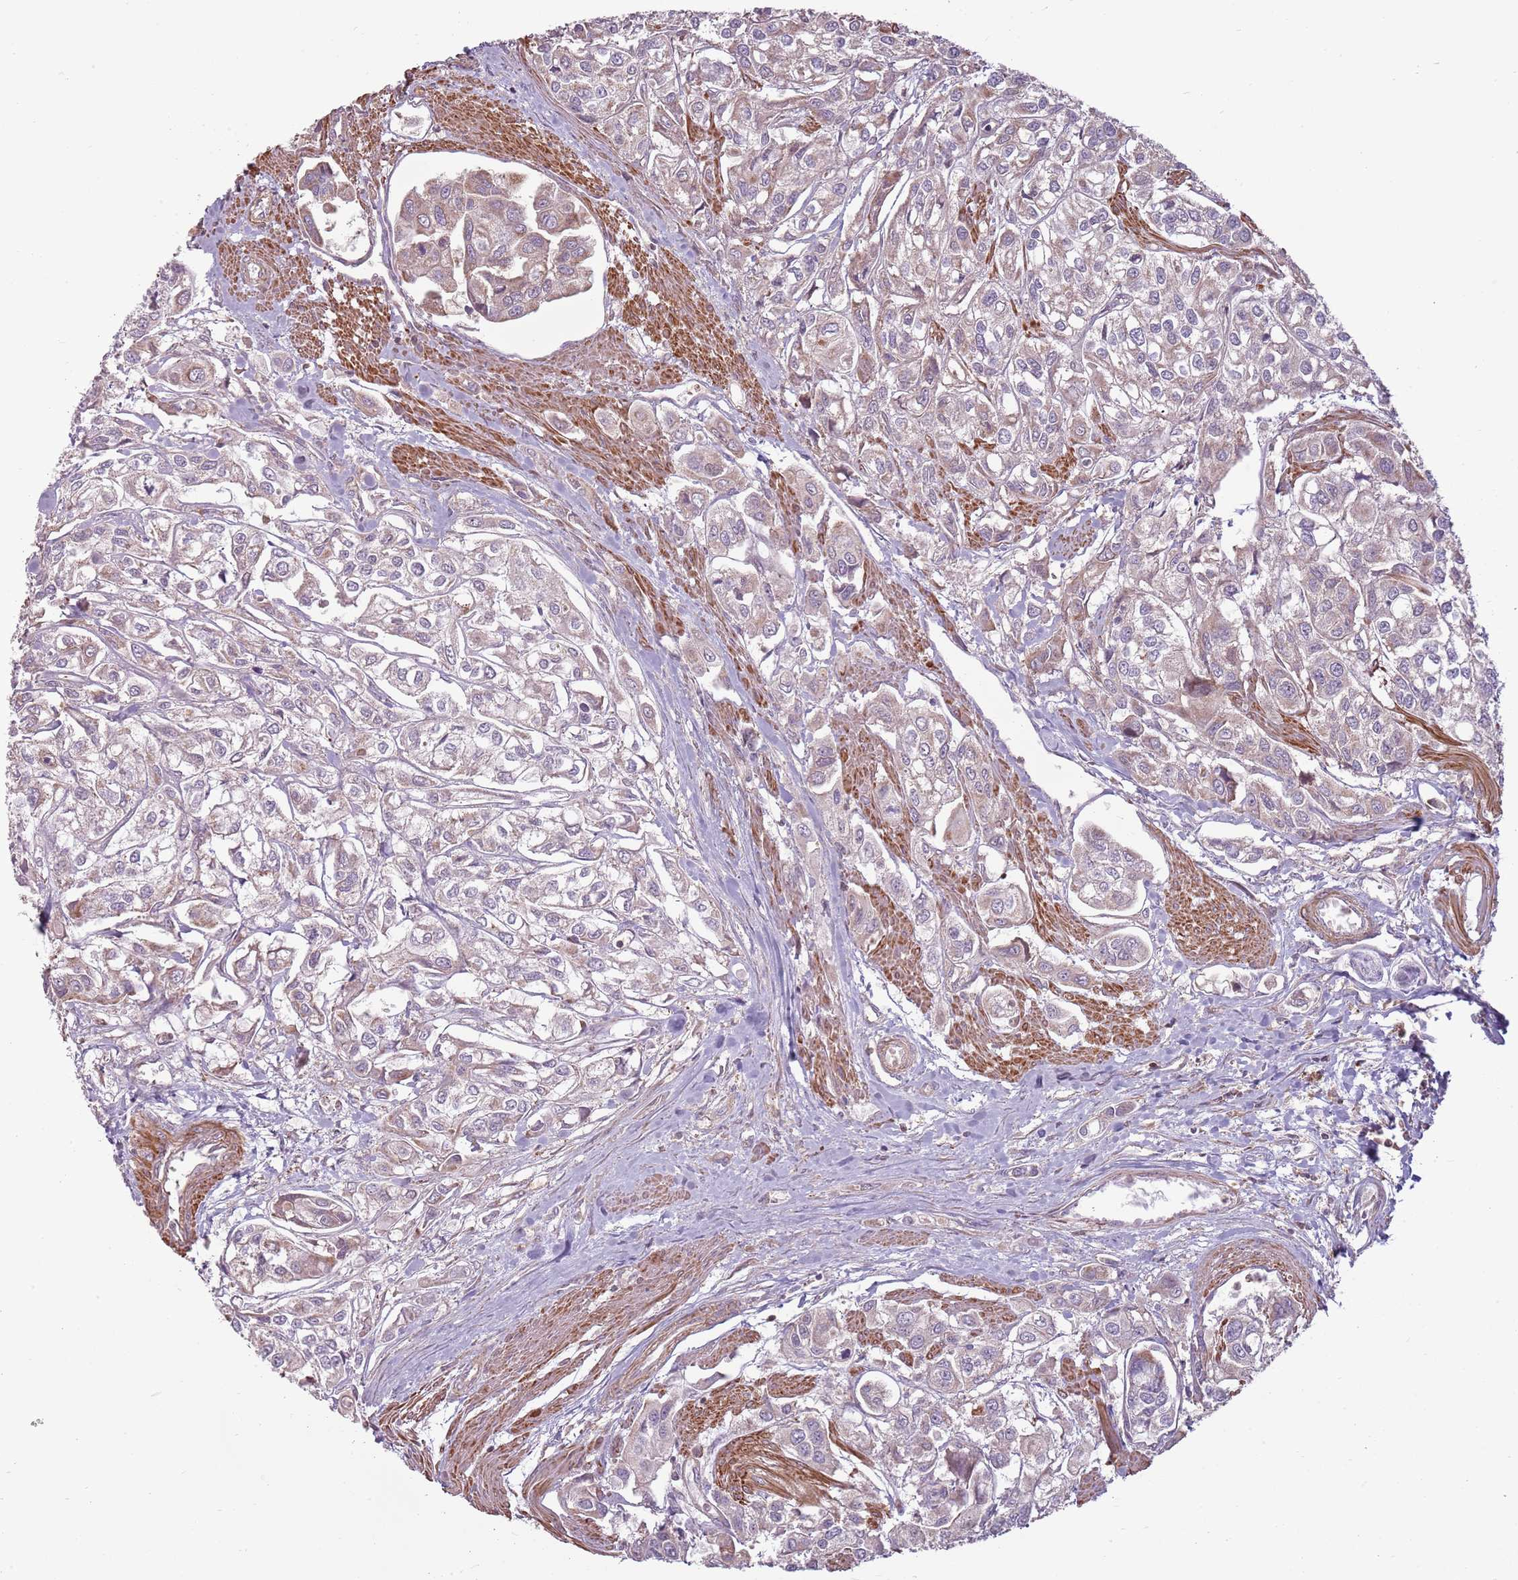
{"staining": {"intensity": "weak", "quantity": "<25%", "location": "cytoplasmic/membranous"}, "tissue": "urothelial cancer", "cell_type": "Tumor cells", "image_type": "cancer", "snomed": [{"axis": "morphology", "description": "Urothelial carcinoma, High grade"}, {"axis": "topography", "description": "Urinary bladder"}], "caption": "The photomicrograph shows no significant staining in tumor cells of urothelial cancer.", "gene": "RPL21", "patient": {"sex": "male", "age": 67}}